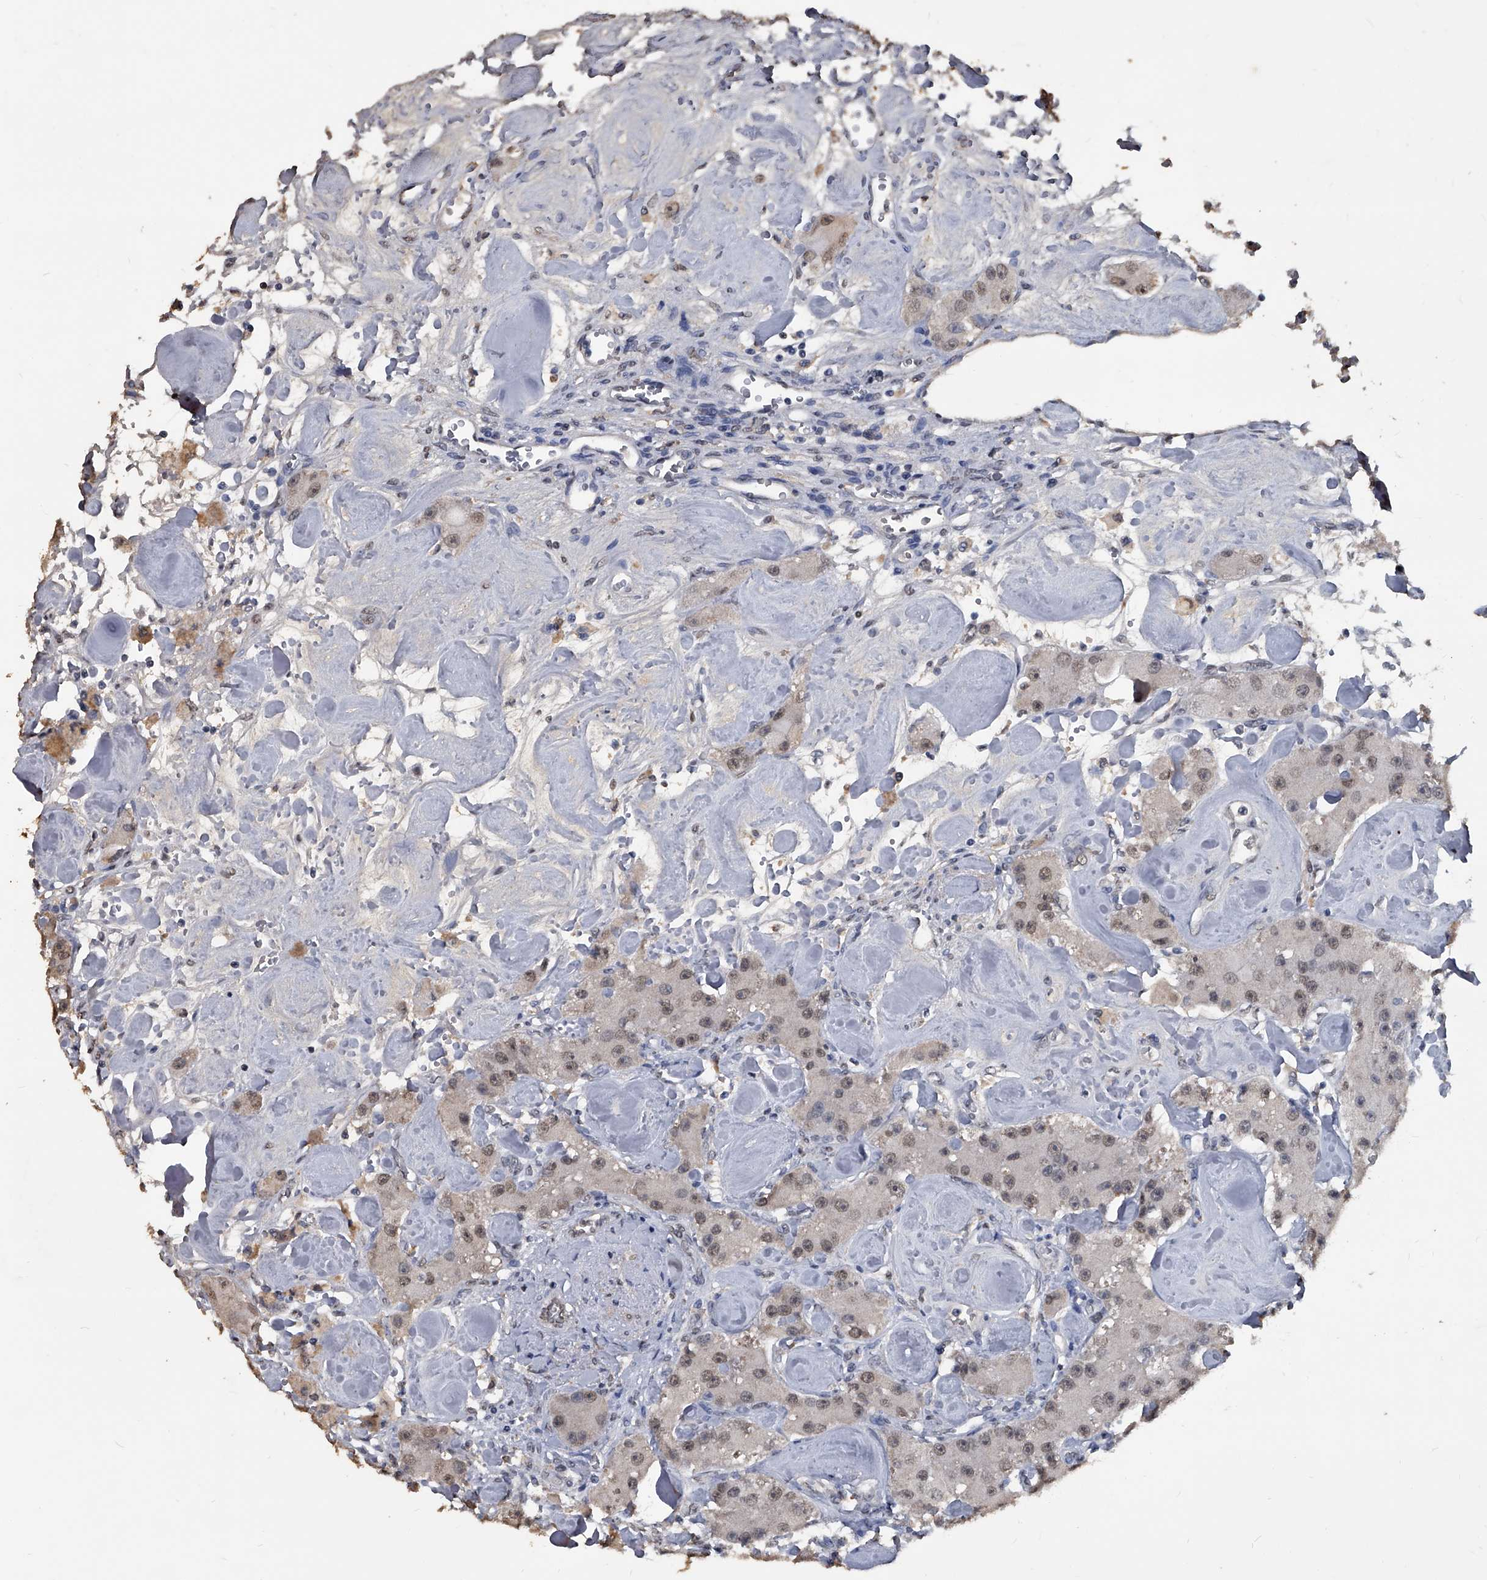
{"staining": {"intensity": "weak", "quantity": "25%-75%", "location": "nuclear"}, "tissue": "carcinoid", "cell_type": "Tumor cells", "image_type": "cancer", "snomed": [{"axis": "morphology", "description": "Carcinoid, malignant, NOS"}, {"axis": "topography", "description": "Pancreas"}], "caption": "Immunohistochemical staining of human malignant carcinoid shows weak nuclear protein expression in about 25%-75% of tumor cells.", "gene": "MATR3", "patient": {"sex": "male", "age": 41}}